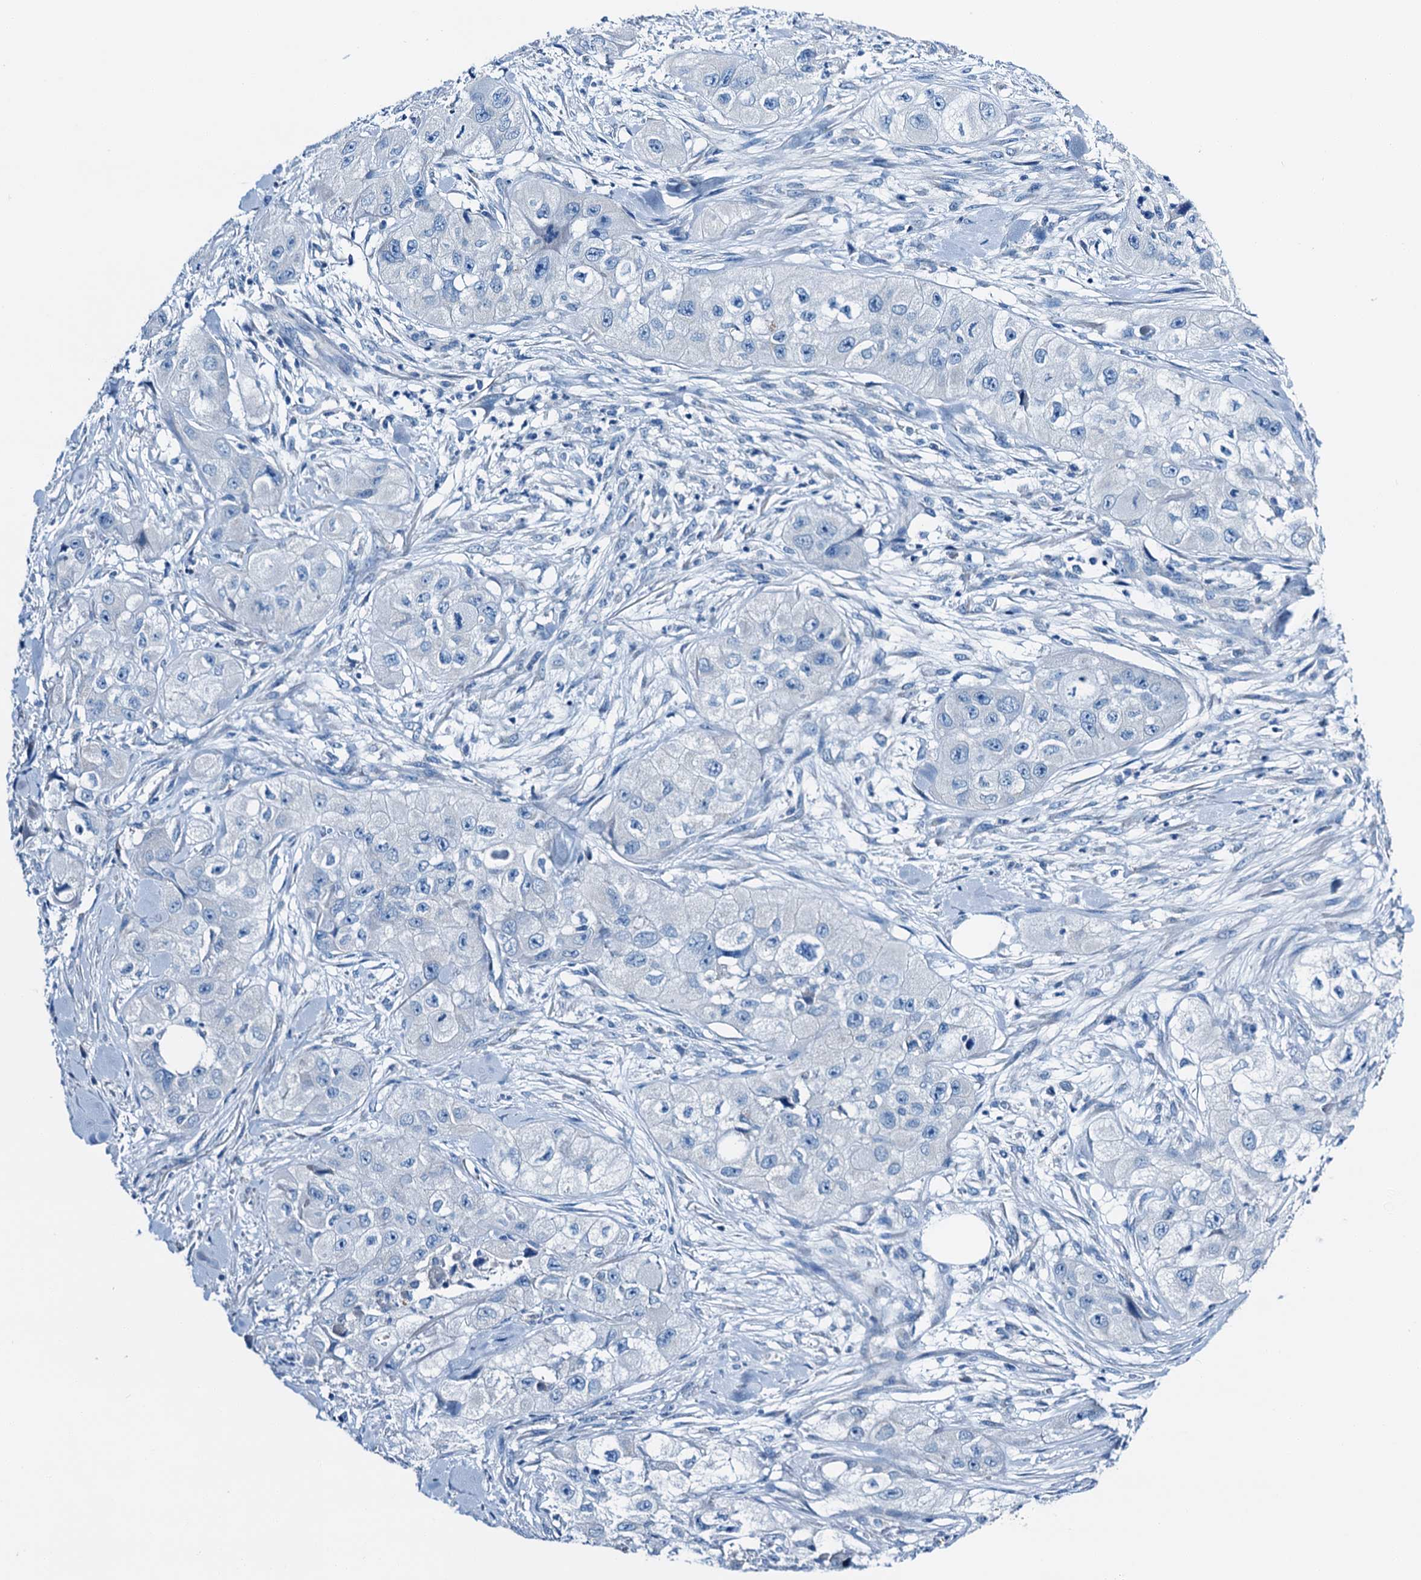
{"staining": {"intensity": "negative", "quantity": "none", "location": "none"}, "tissue": "skin cancer", "cell_type": "Tumor cells", "image_type": "cancer", "snomed": [{"axis": "morphology", "description": "Squamous cell carcinoma, NOS"}, {"axis": "topography", "description": "Skin"}, {"axis": "topography", "description": "Subcutis"}], "caption": "Skin cancer (squamous cell carcinoma) was stained to show a protein in brown. There is no significant expression in tumor cells.", "gene": "C1QTNF4", "patient": {"sex": "male", "age": 73}}